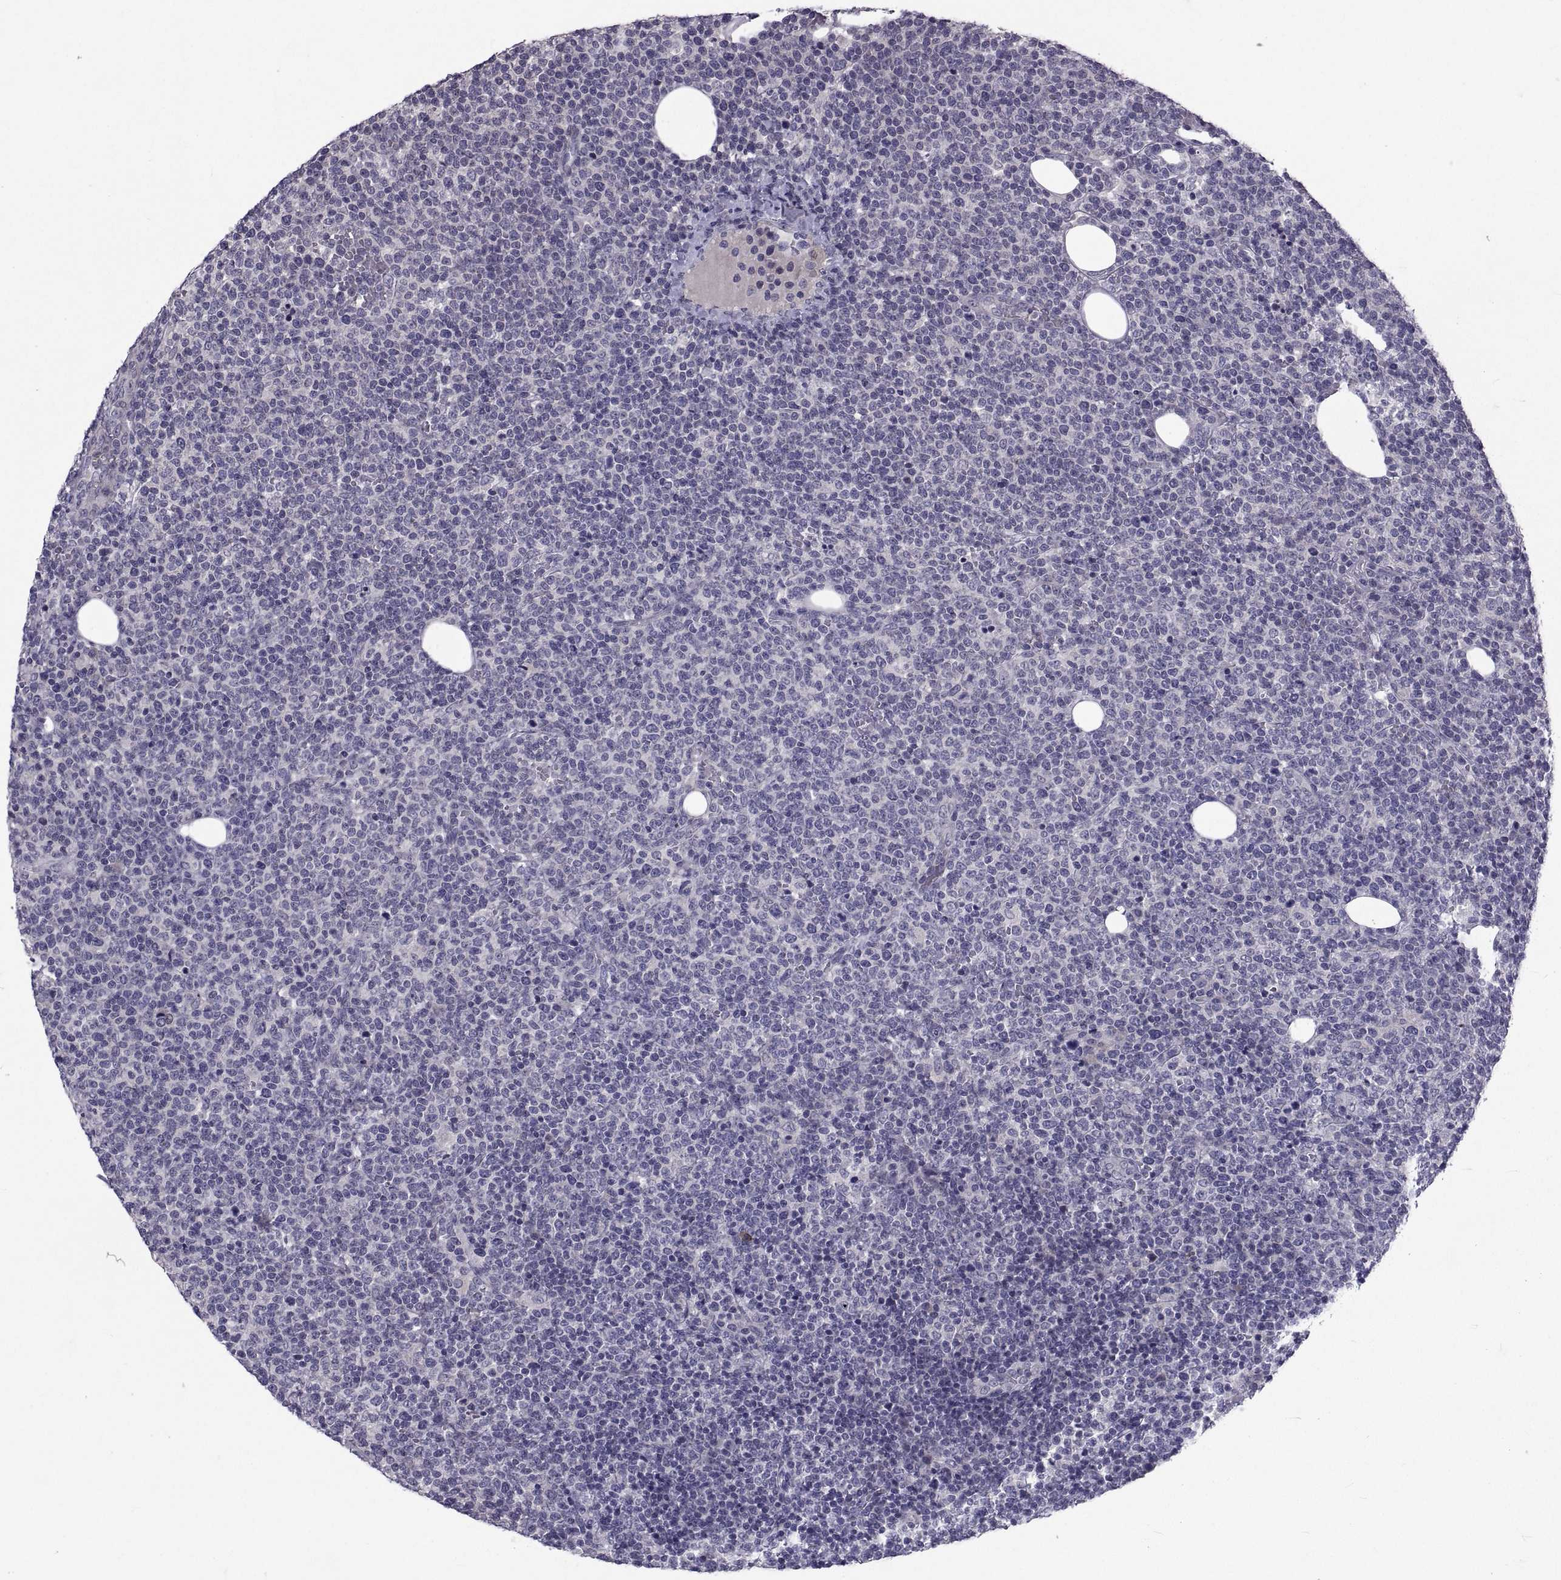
{"staining": {"intensity": "negative", "quantity": "none", "location": "none"}, "tissue": "lymphoma", "cell_type": "Tumor cells", "image_type": "cancer", "snomed": [{"axis": "morphology", "description": "Malignant lymphoma, non-Hodgkin's type, High grade"}, {"axis": "topography", "description": "Lymph node"}], "caption": "Immunohistochemistry photomicrograph of neoplastic tissue: lymphoma stained with DAB shows no significant protein expression in tumor cells.", "gene": "NPTX2", "patient": {"sex": "male", "age": 61}}